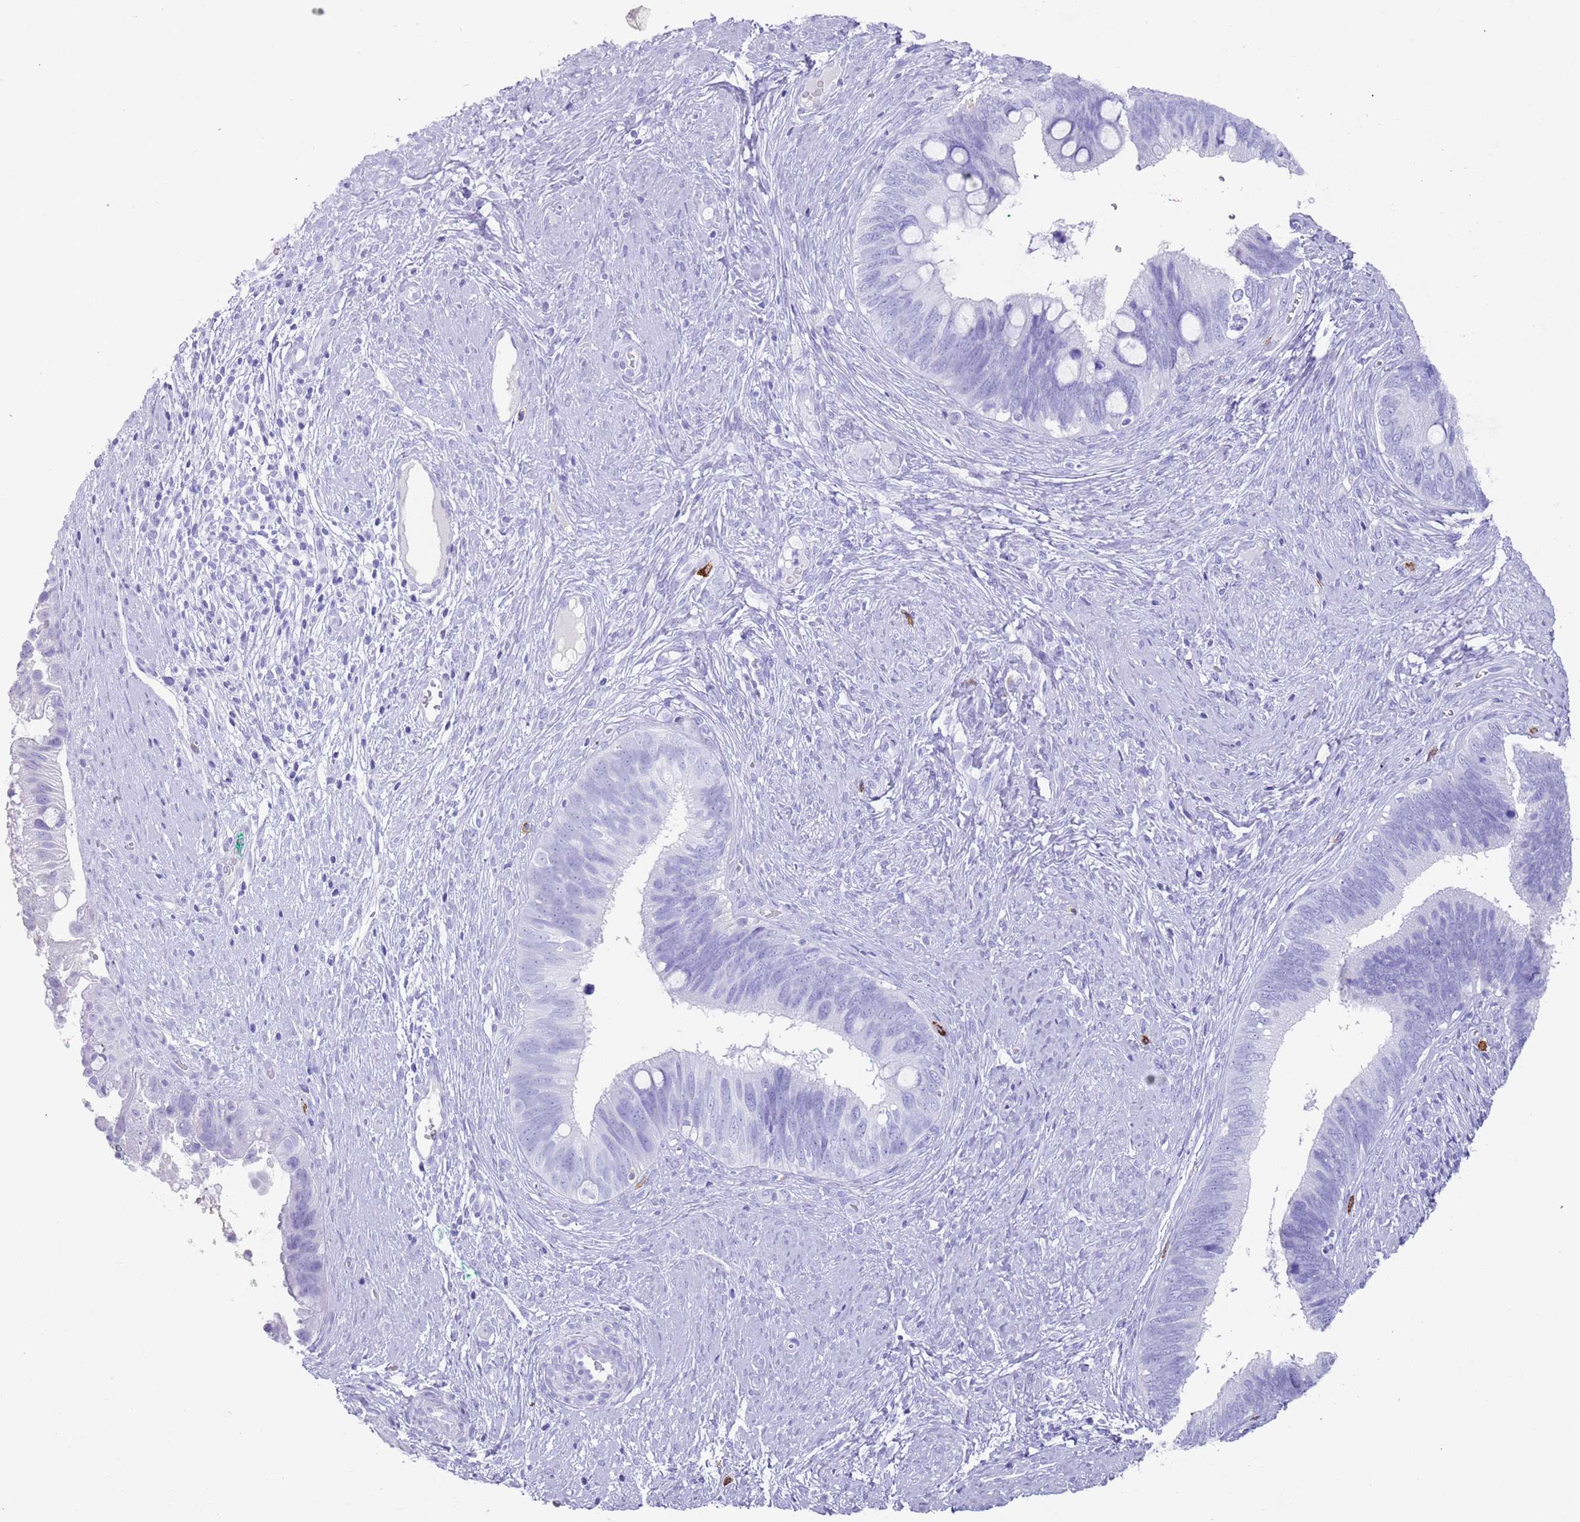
{"staining": {"intensity": "negative", "quantity": "none", "location": "none"}, "tissue": "cervical cancer", "cell_type": "Tumor cells", "image_type": "cancer", "snomed": [{"axis": "morphology", "description": "Adenocarcinoma, NOS"}, {"axis": "topography", "description": "Cervix"}], "caption": "Image shows no significant protein expression in tumor cells of cervical adenocarcinoma.", "gene": "MYADML2", "patient": {"sex": "female", "age": 42}}